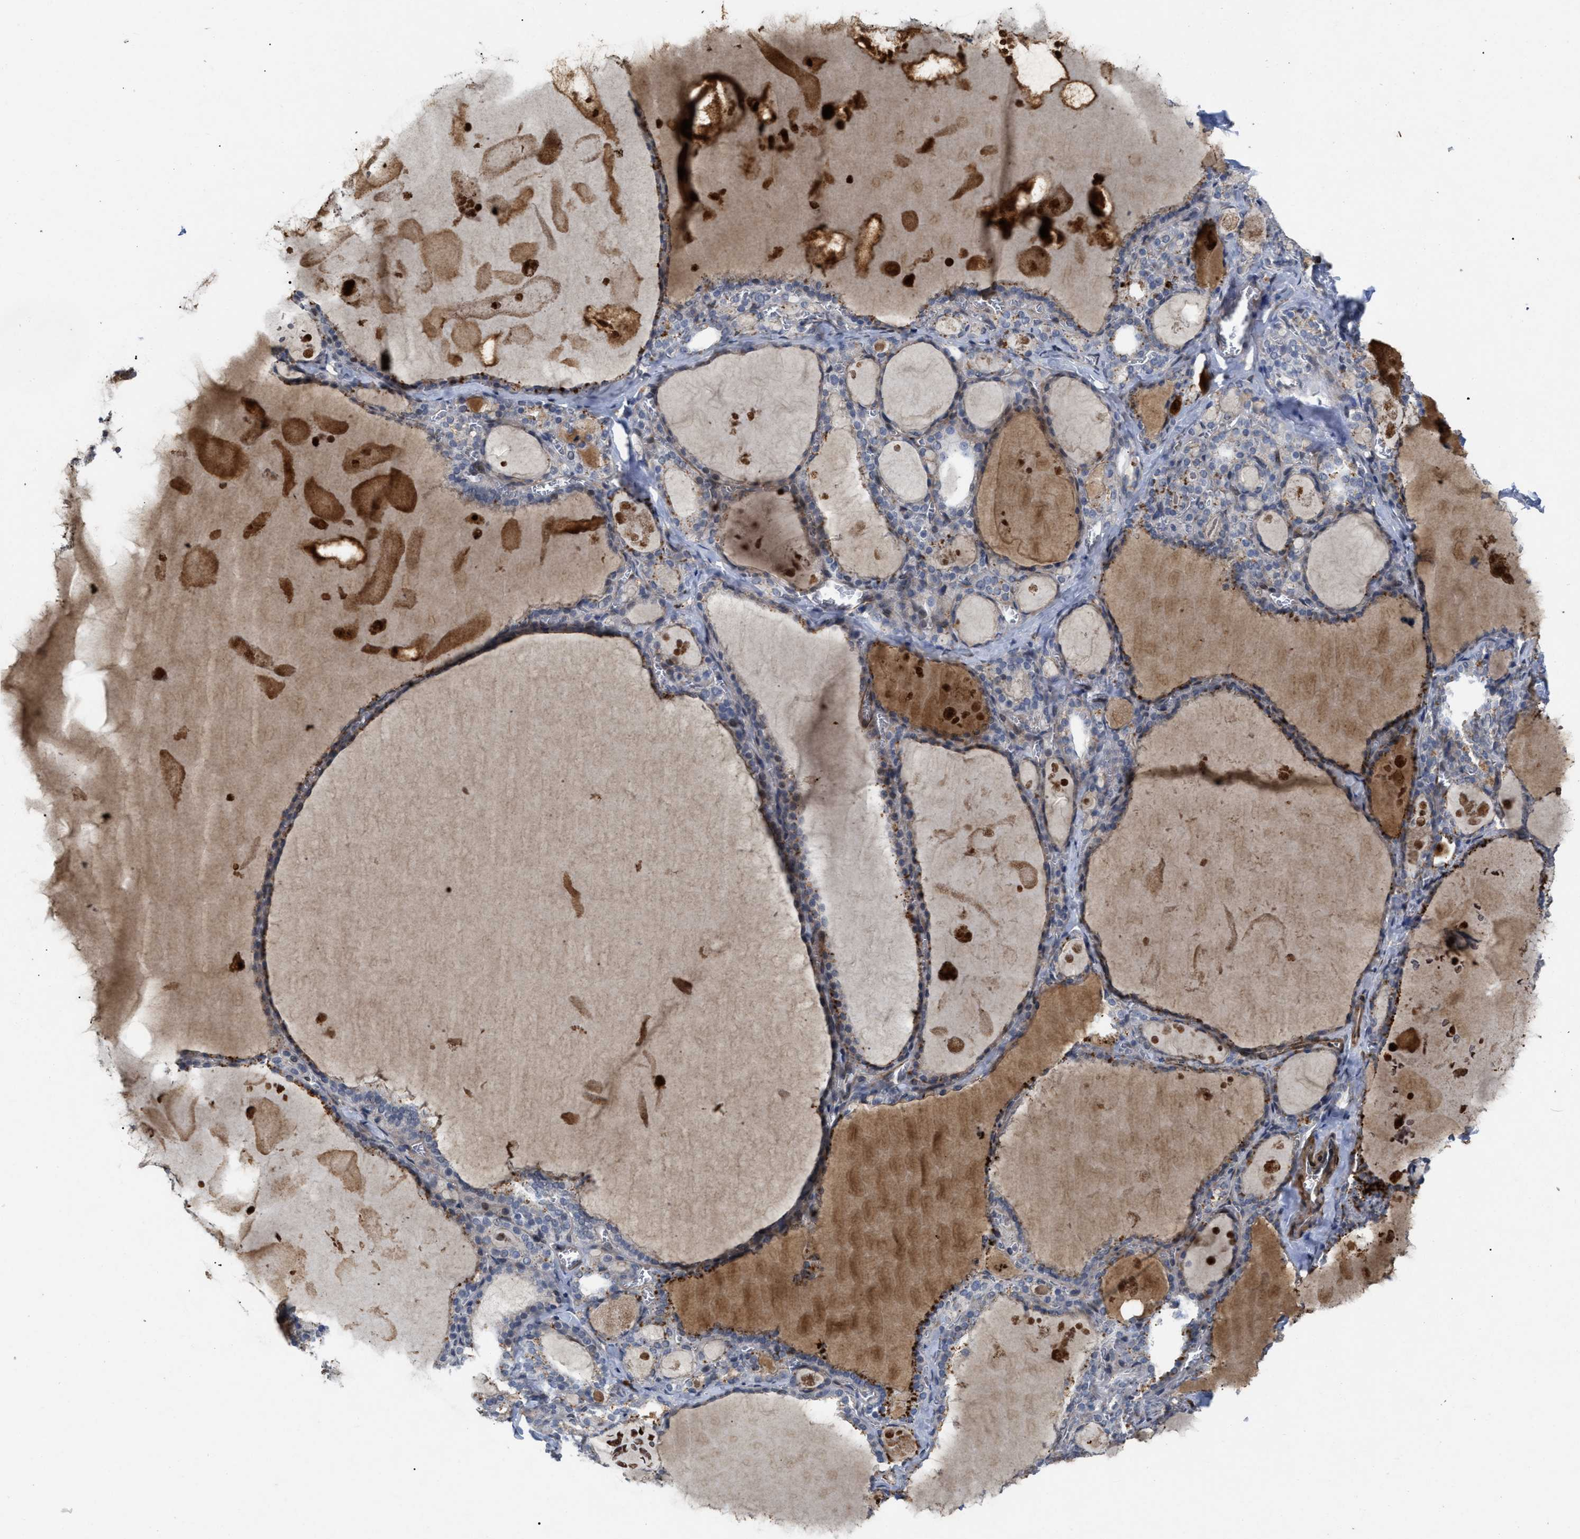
{"staining": {"intensity": "moderate", "quantity": "<25%", "location": "nuclear"}, "tissue": "thyroid gland", "cell_type": "Glandular cells", "image_type": "normal", "snomed": [{"axis": "morphology", "description": "Normal tissue, NOS"}, {"axis": "topography", "description": "Thyroid gland"}], "caption": "An immunohistochemistry micrograph of normal tissue is shown. Protein staining in brown labels moderate nuclear positivity in thyroid gland within glandular cells.", "gene": "ST6GALNAC6", "patient": {"sex": "male", "age": 56}}